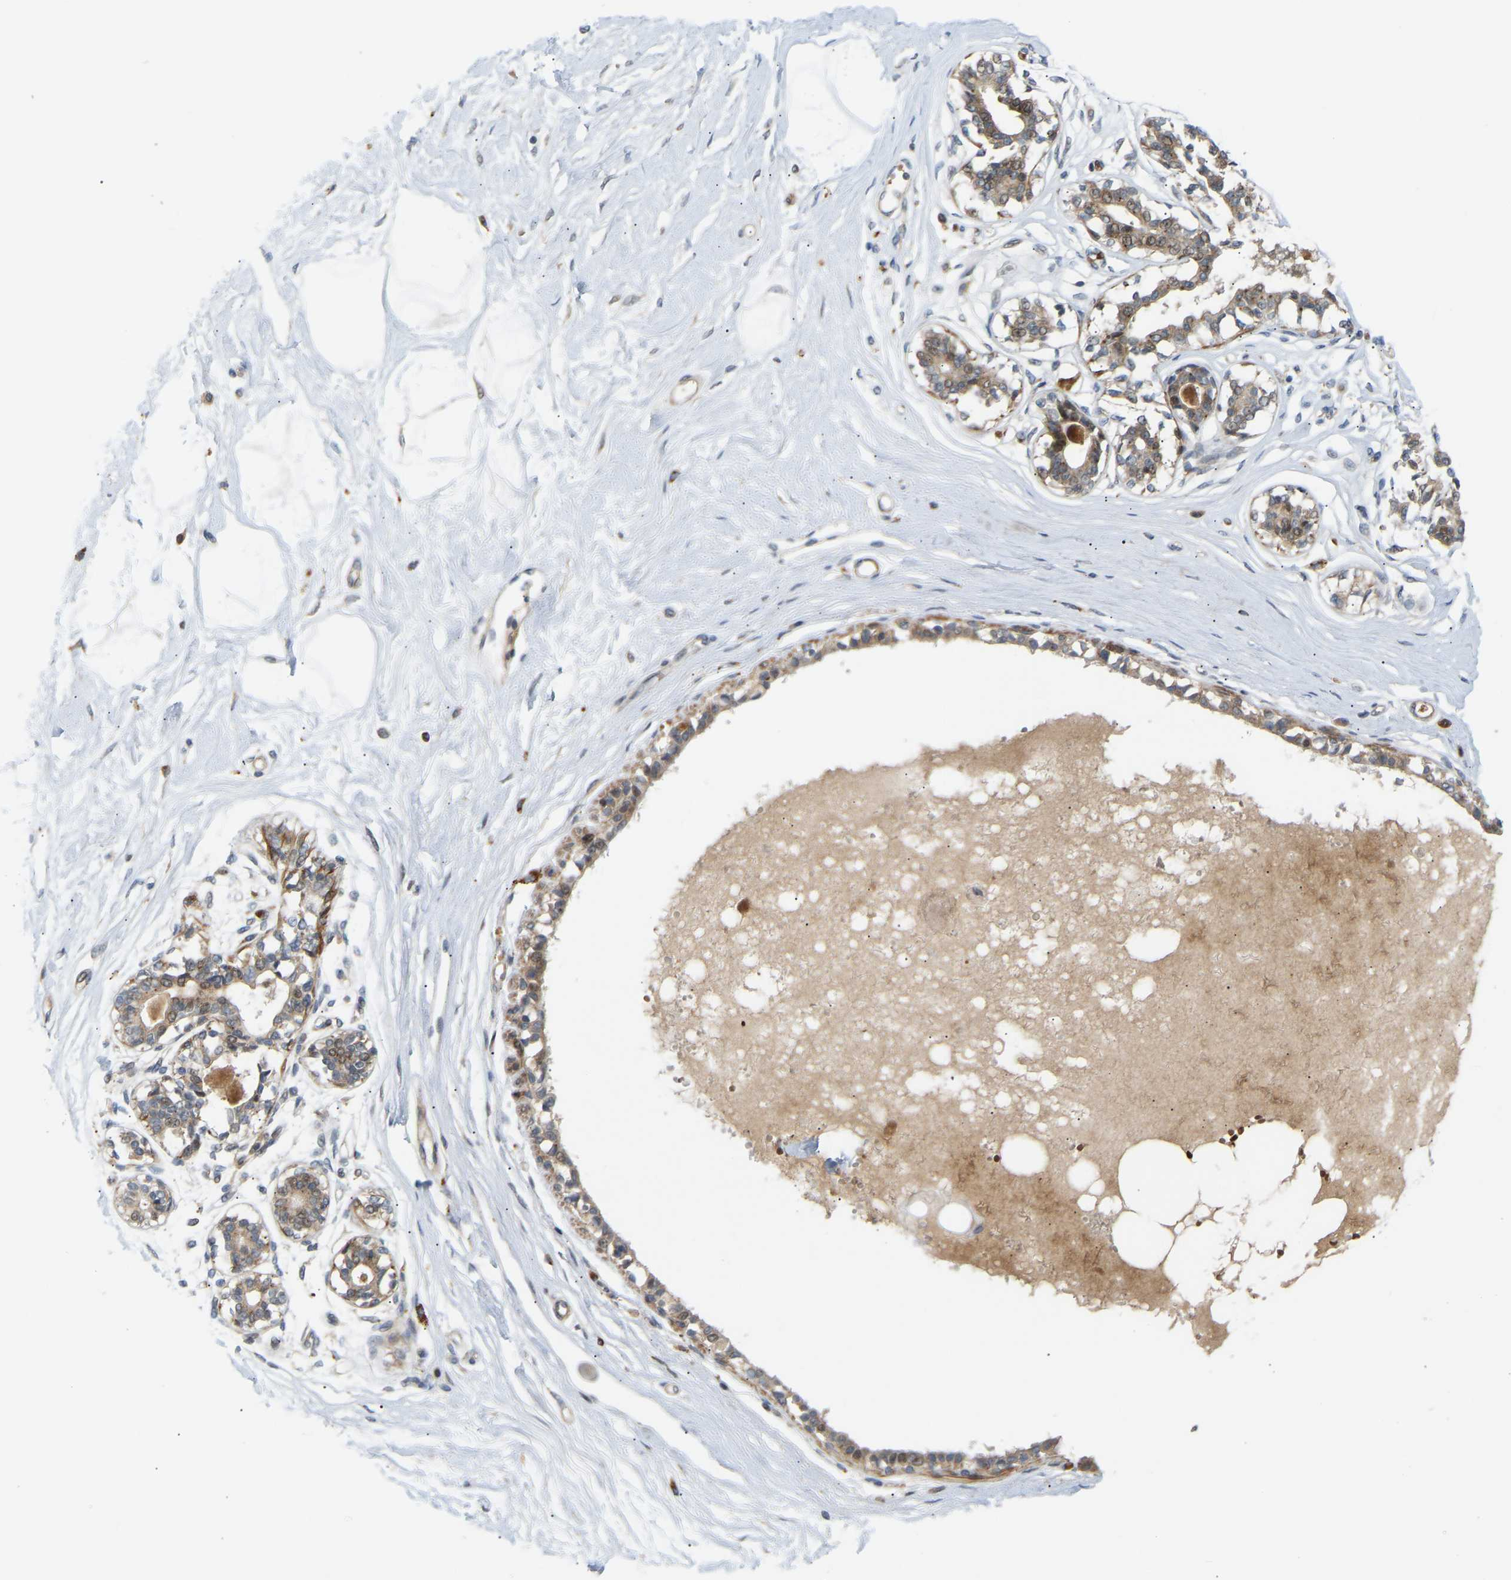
{"staining": {"intensity": "negative", "quantity": "none", "location": "none"}, "tissue": "breast", "cell_type": "Adipocytes", "image_type": "normal", "snomed": [{"axis": "morphology", "description": "Normal tissue, NOS"}, {"axis": "topography", "description": "Breast"}], "caption": "The photomicrograph exhibits no staining of adipocytes in normal breast.", "gene": "POGLUT2", "patient": {"sex": "female", "age": 45}}